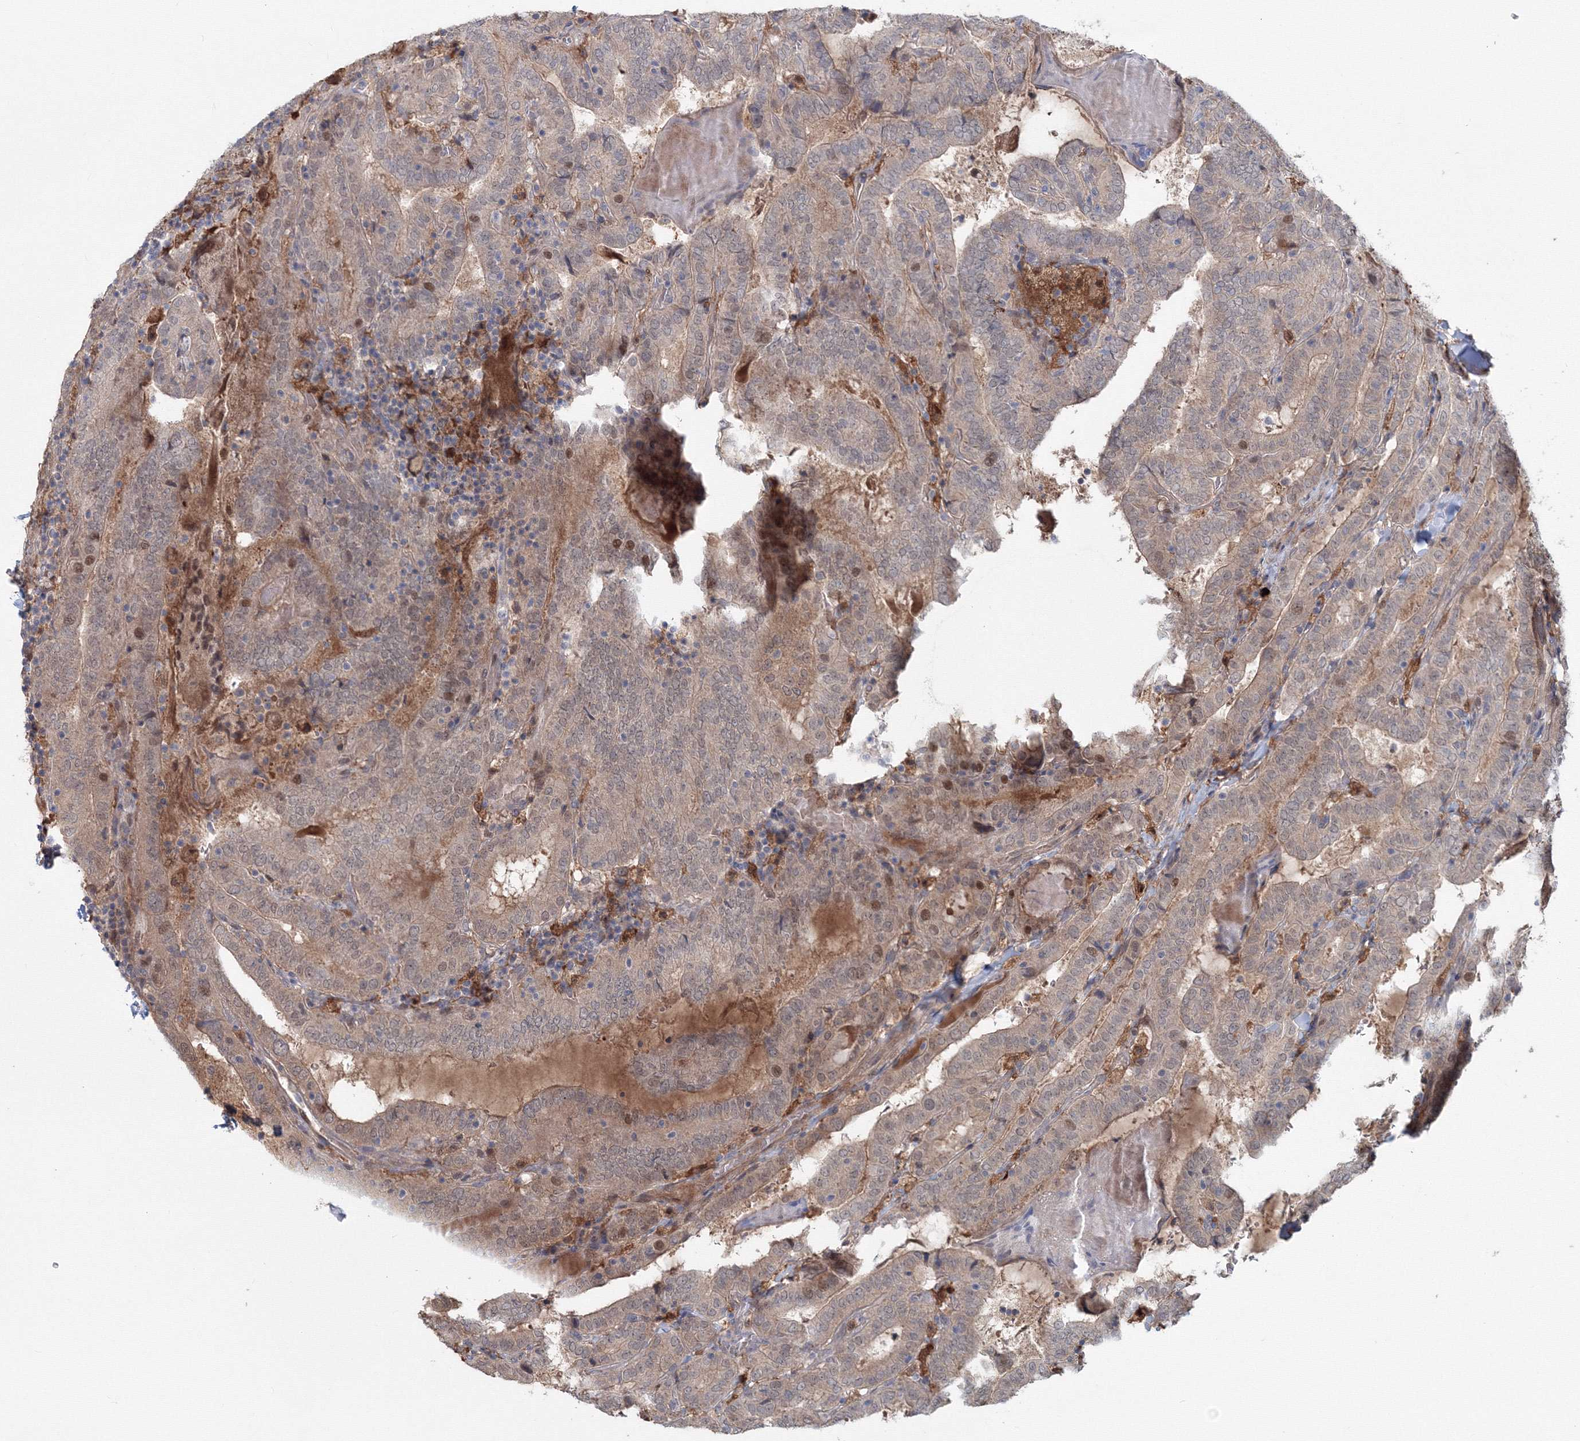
{"staining": {"intensity": "weak", "quantity": "25%-75%", "location": "cytoplasmic/membranous,nuclear"}, "tissue": "thyroid cancer", "cell_type": "Tumor cells", "image_type": "cancer", "snomed": [{"axis": "morphology", "description": "Papillary adenocarcinoma, NOS"}, {"axis": "topography", "description": "Thyroid gland"}], "caption": "Weak cytoplasmic/membranous and nuclear expression for a protein is identified in approximately 25%-75% of tumor cells of thyroid cancer using immunohistochemistry.", "gene": "MKRN2", "patient": {"sex": "female", "age": 72}}